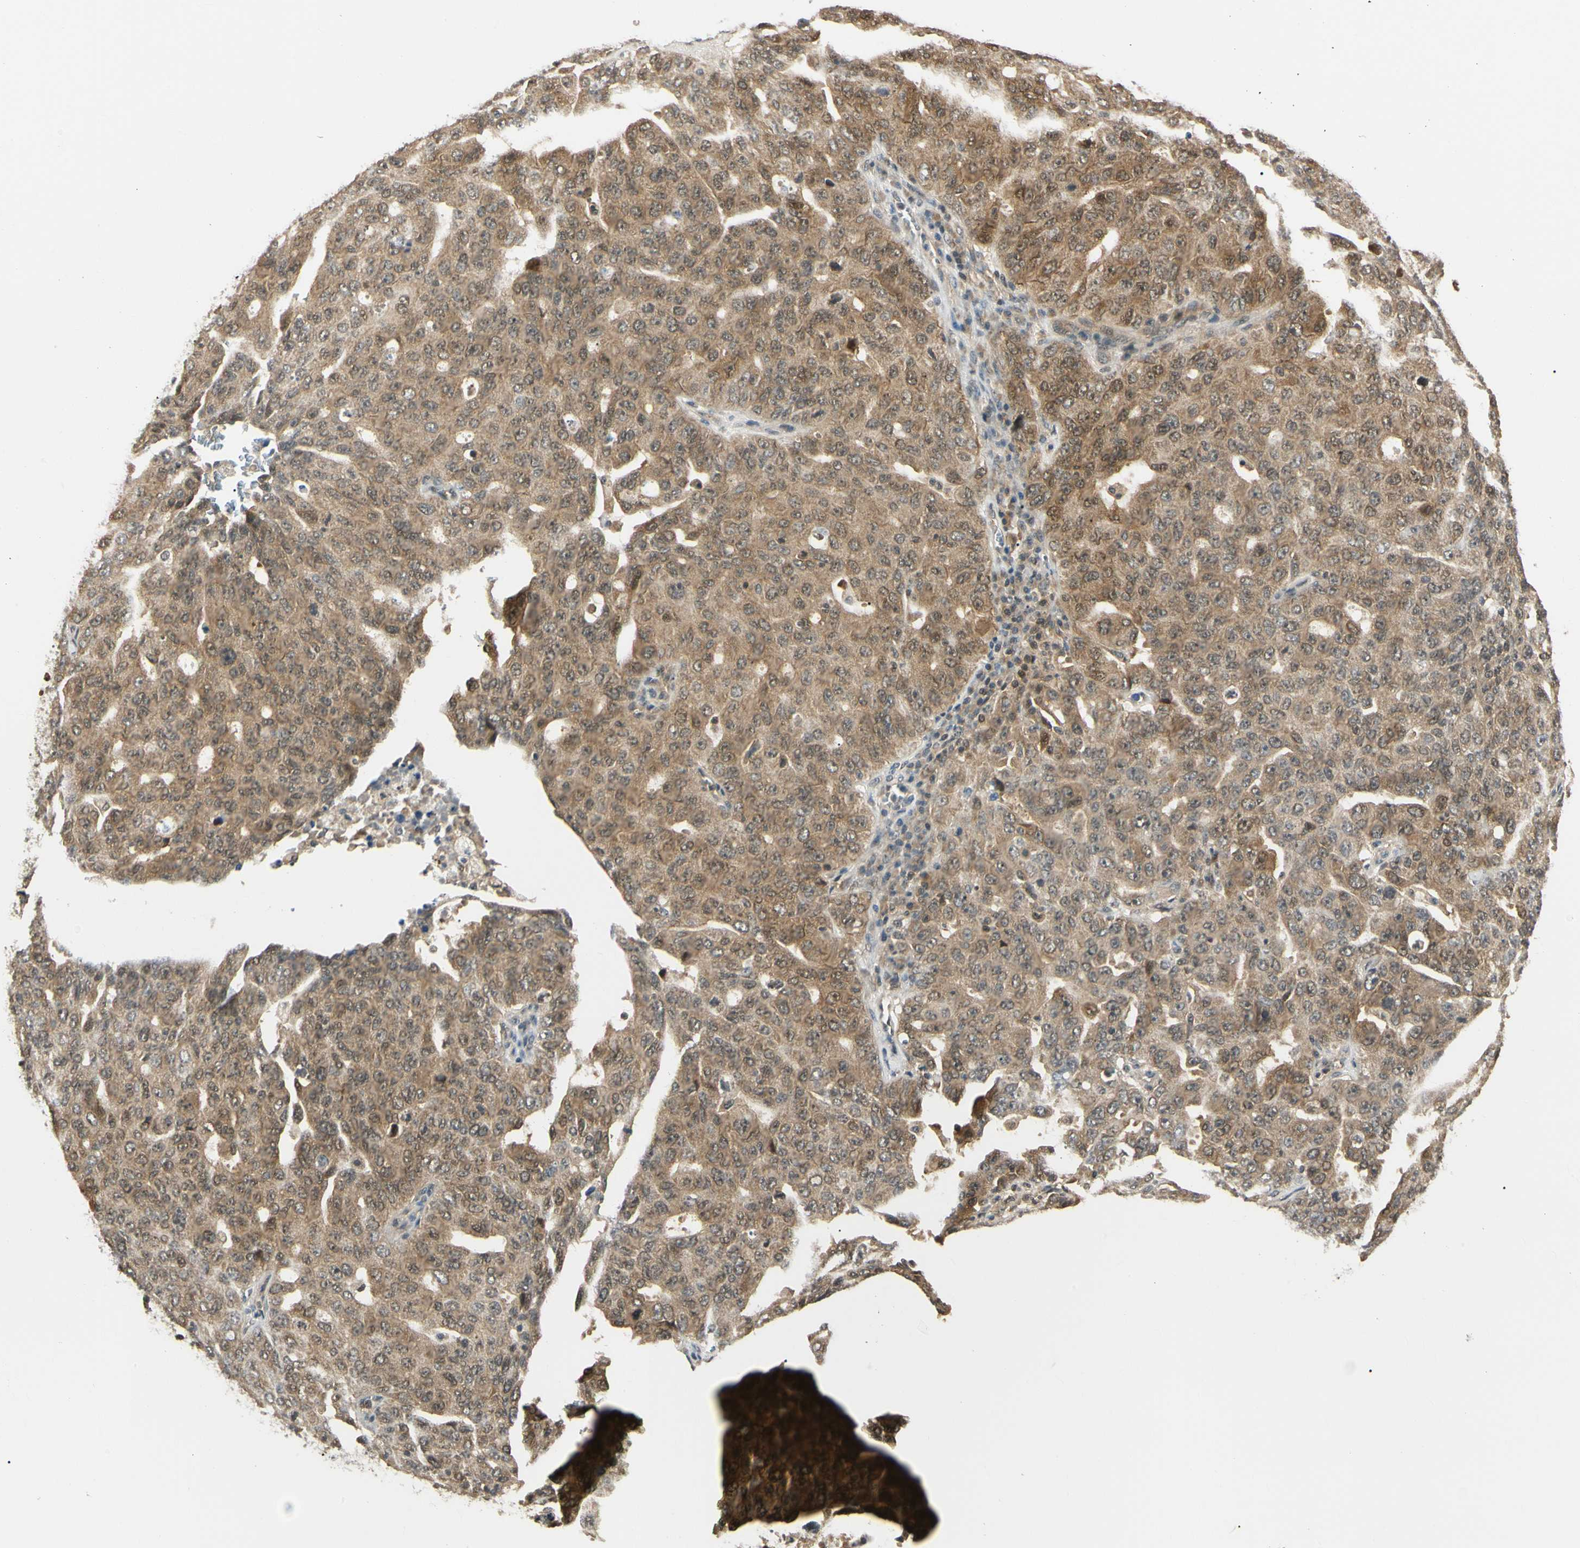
{"staining": {"intensity": "moderate", "quantity": ">75%", "location": "cytoplasmic/membranous,nuclear"}, "tissue": "ovarian cancer", "cell_type": "Tumor cells", "image_type": "cancer", "snomed": [{"axis": "morphology", "description": "Carcinoma, endometroid"}, {"axis": "topography", "description": "Ovary"}], "caption": "IHC photomicrograph of neoplastic tissue: human endometroid carcinoma (ovarian) stained using IHC reveals medium levels of moderate protein expression localized specifically in the cytoplasmic/membranous and nuclear of tumor cells, appearing as a cytoplasmic/membranous and nuclear brown color.", "gene": "UBE2Z", "patient": {"sex": "female", "age": 62}}